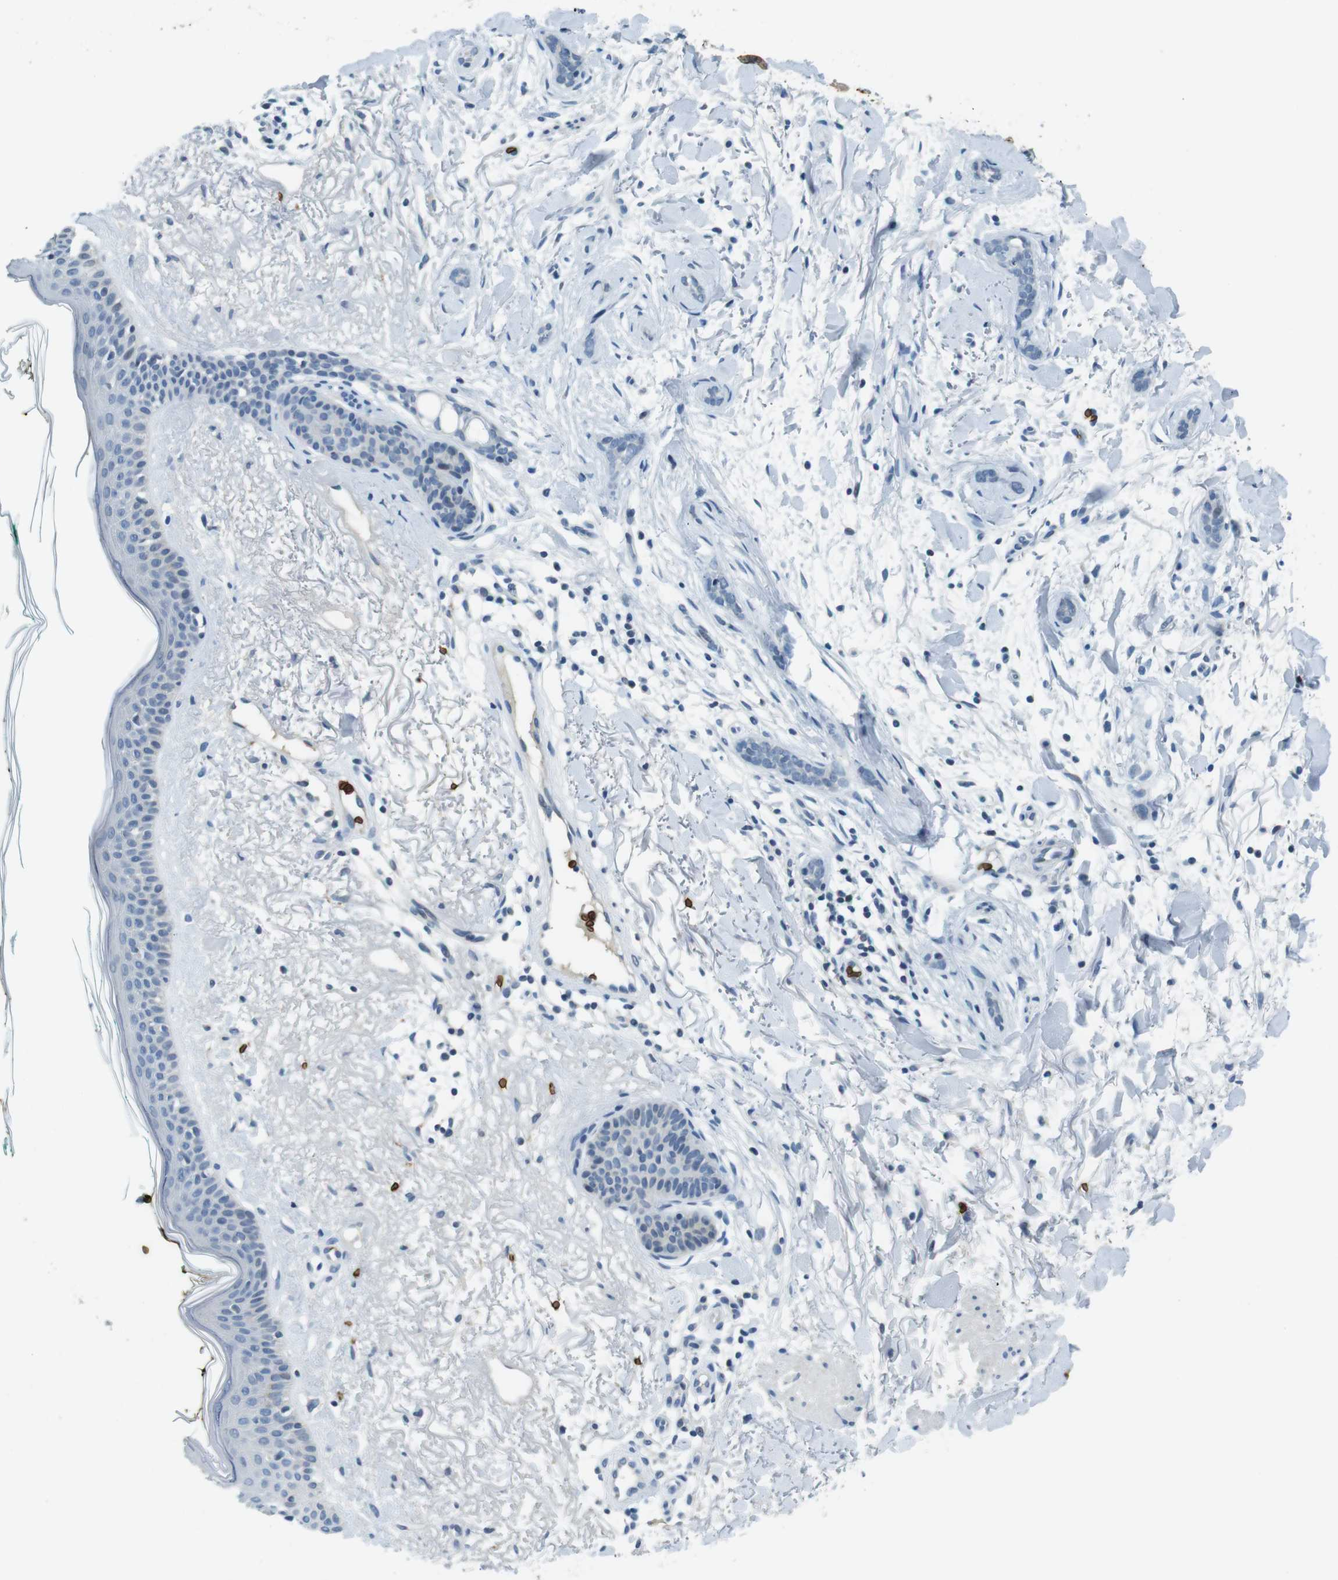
{"staining": {"intensity": "negative", "quantity": "none", "location": "none"}, "tissue": "skin cancer", "cell_type": "Tumor cells", "image_type": "cancer", "snomed": [{"axis": "morphology", "description": "Basal cell carcinoma"}, {"axis": "morphology", "description": "Adnexal tumor, benign"}, {"axis": "topography", "description": "Skin"}], "caption": "Photomicrograph shows no protein expression in tumor cells of skin benign adnexal tumor tissue. The staining is performed using DAB (3,3'-diaminobenzidine) brown chromogen with nuclei counter-stained in using hematoxylin.", "gene": "SLC4A1", "patient": {"sex": "female", "age": 42}}